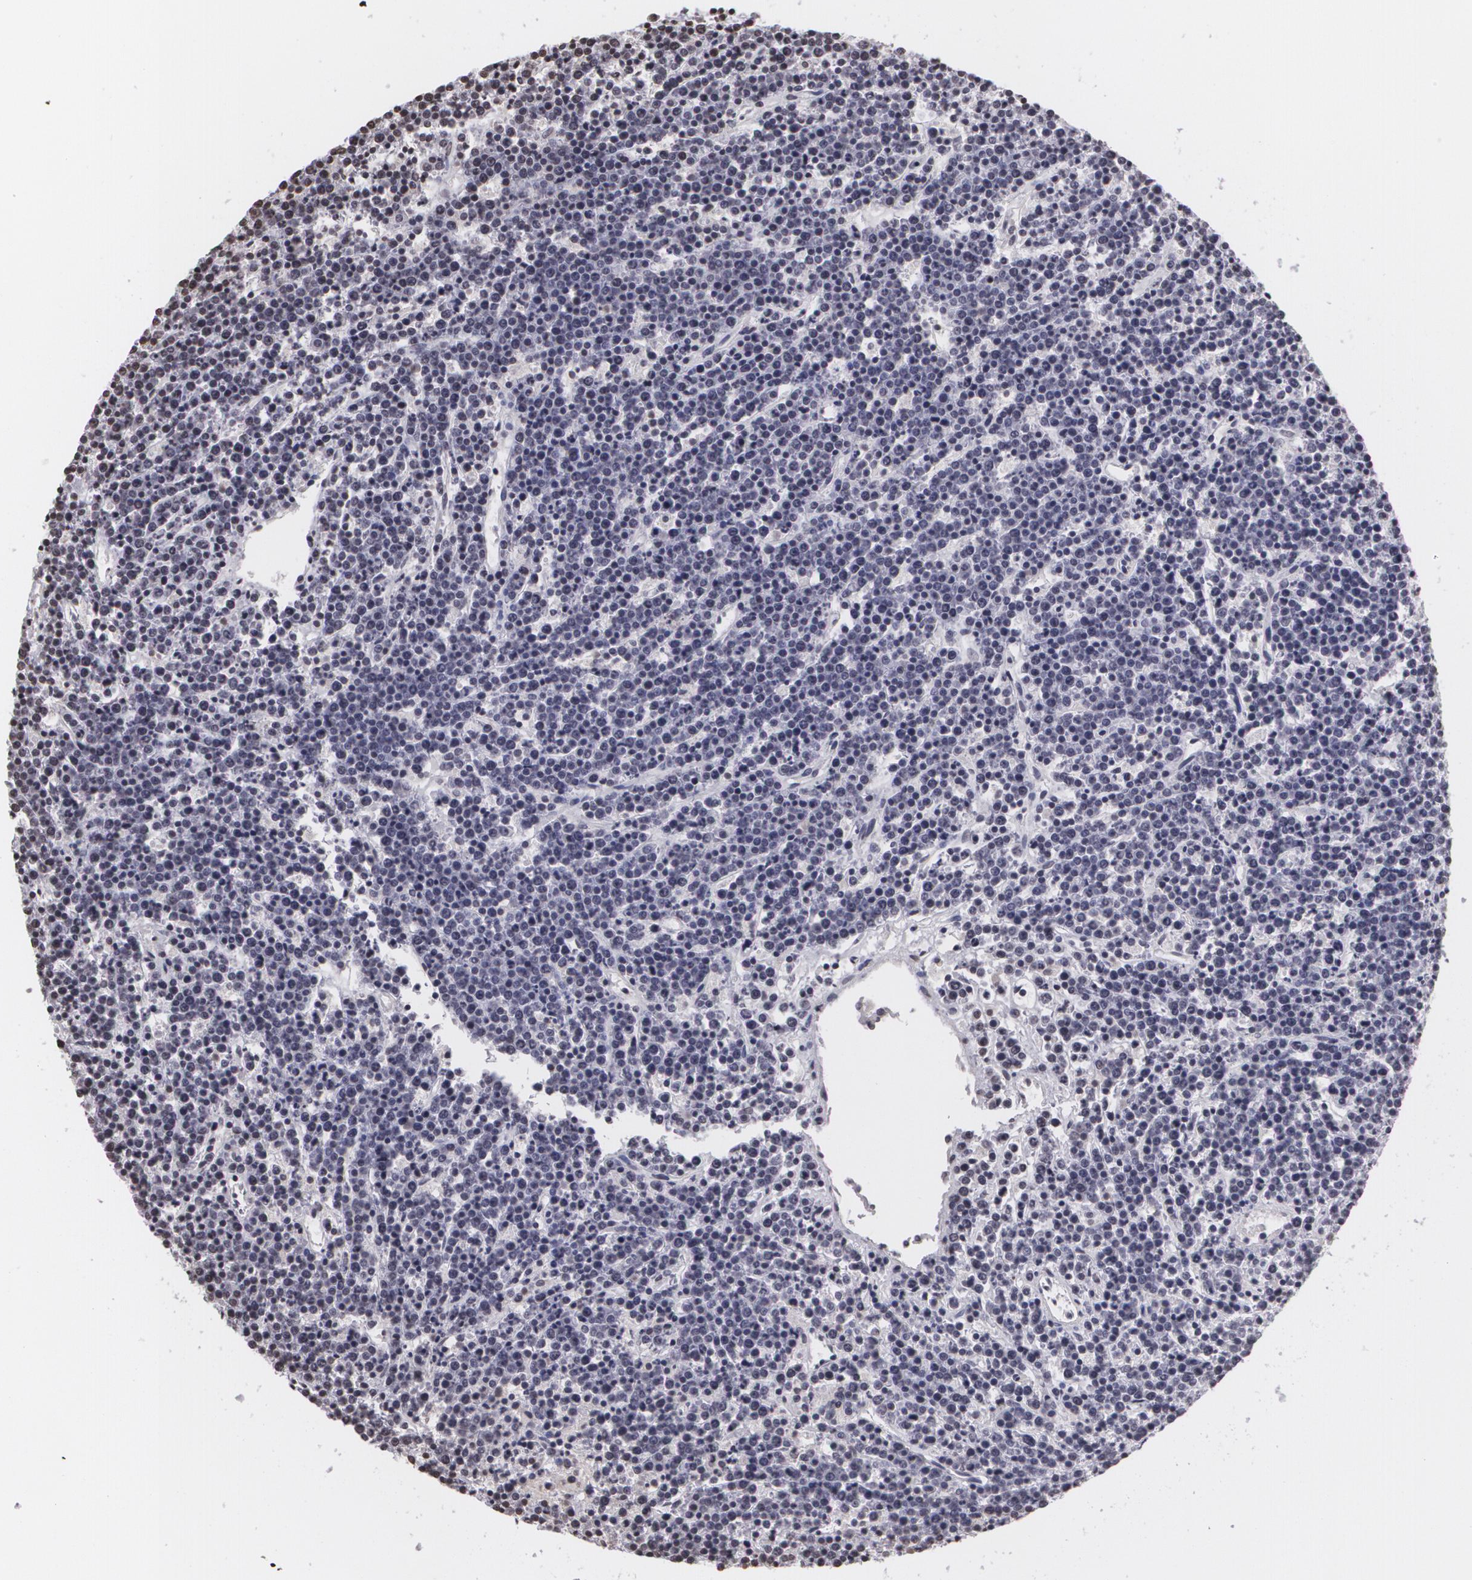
{"staining": {"intensity": "negative", "quantity": "none", "location": "none"}, "tissue": "lymphoma", "cell_type": "Tumor cells", "image_type": "cancer", "snomed": [{"axis": "morphology", "description": "Malignant lymphoma, non-Hodgkin's type, High grade"}, {"axis": "topography", "description": "Ovary"}], "caption": "Human lymphoma stained for a protein using immunohistochemistry reveals no expression in tumor cells.", "gene": "MUC1", "patient": {"sex": "female", "age": 56}}